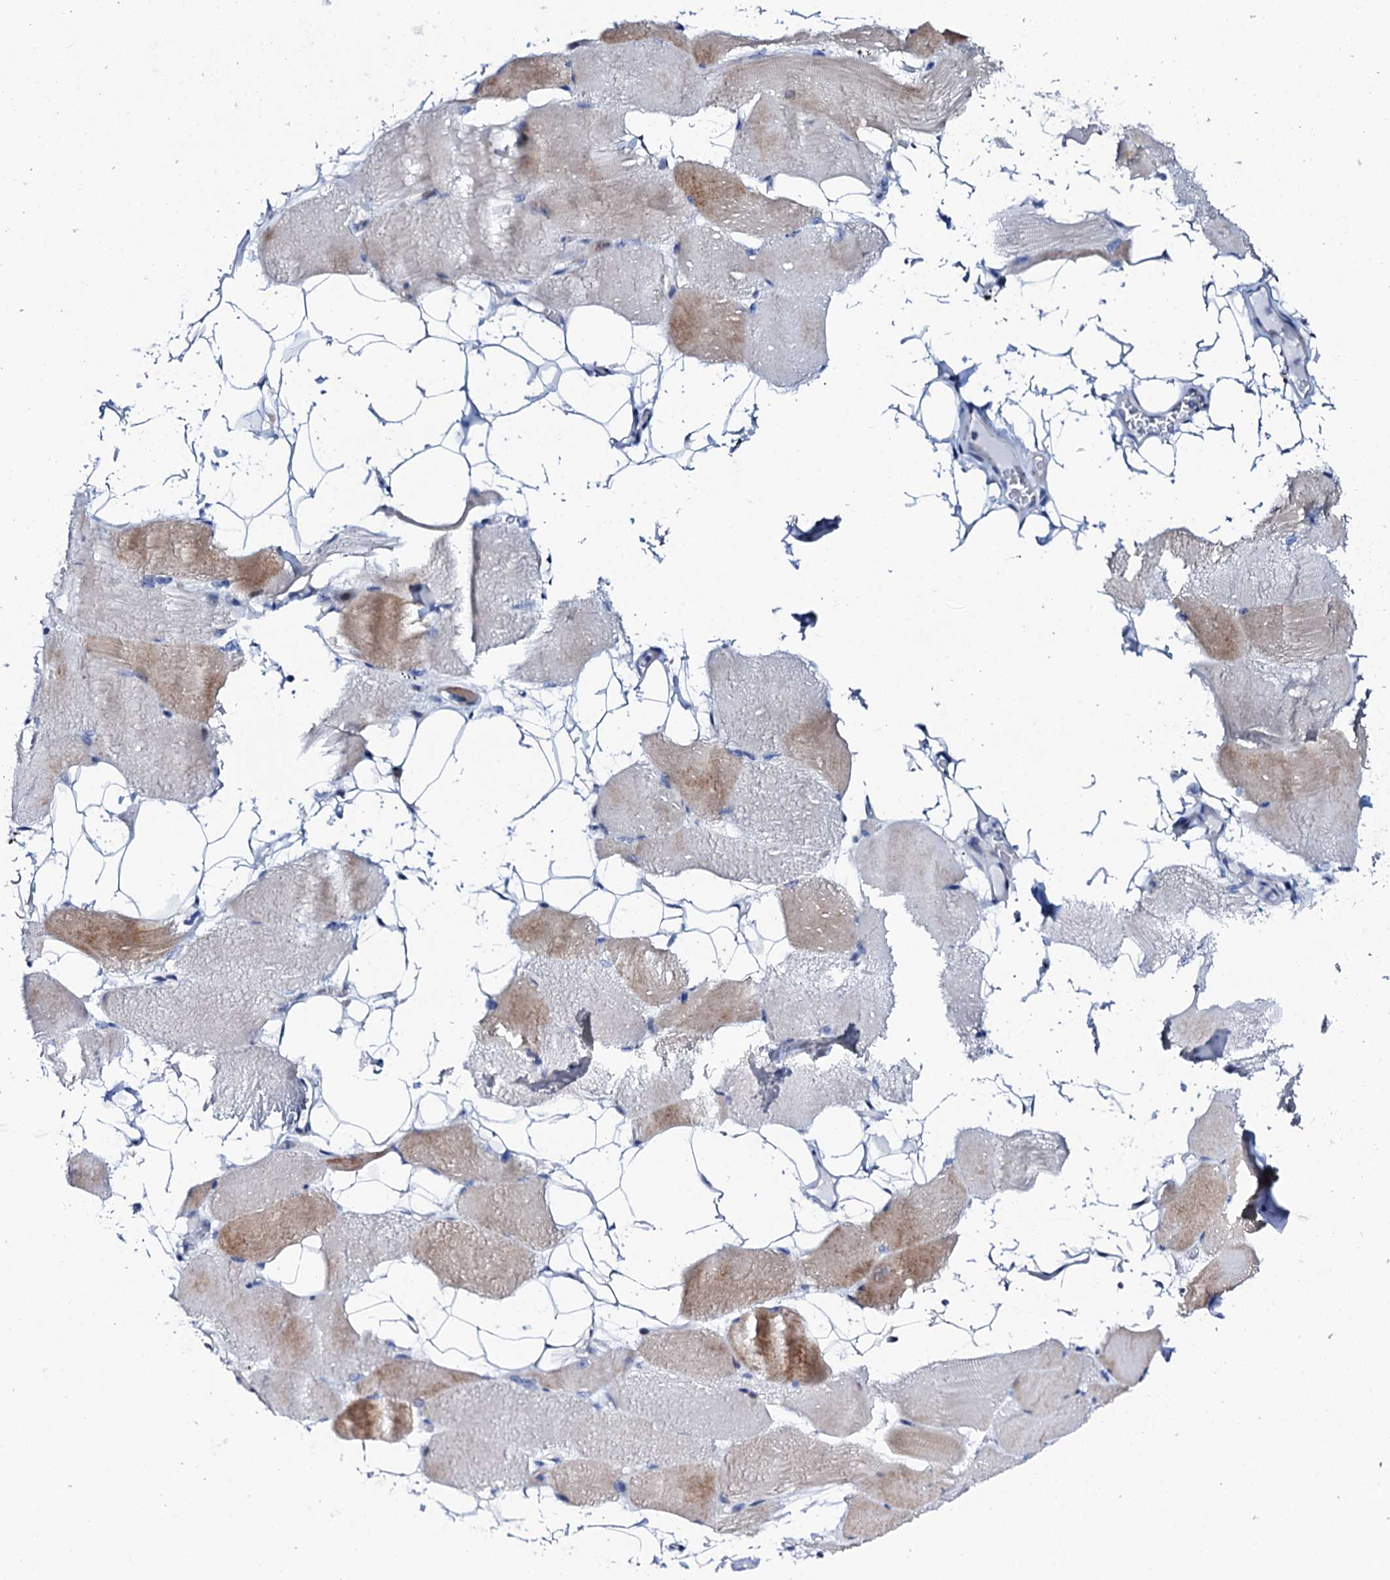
{"staining": {"intensity": "weak", "quantity": "25%-75%", "location": "cytoplasmic/membranous"}, "tissue": "skeletal muscle", "cell_type": "Myocytes", "image_type": "normal", "snomed": [{"axis": "morphology", "description": "Normal tissue, NOS"}, {"axis": "topography", "description": "Skeletal muscle"}, {"axis": "topography", "description": "Parathyroid gland"}], "caption": "Immunohistochemical staining of benign human skeletal muscle exhibits low levels of weak cytoplasmic/membranous staining in approximately 25%-75% of myocytes. The staining was performed using DAB (3,3'-diaminobenzidine), with brown indicating positive protein expression. Nuclei are stained blue with hematoxylin.", "gene": "NUDT13", "patient": {"sex": "female", "age": 37}}